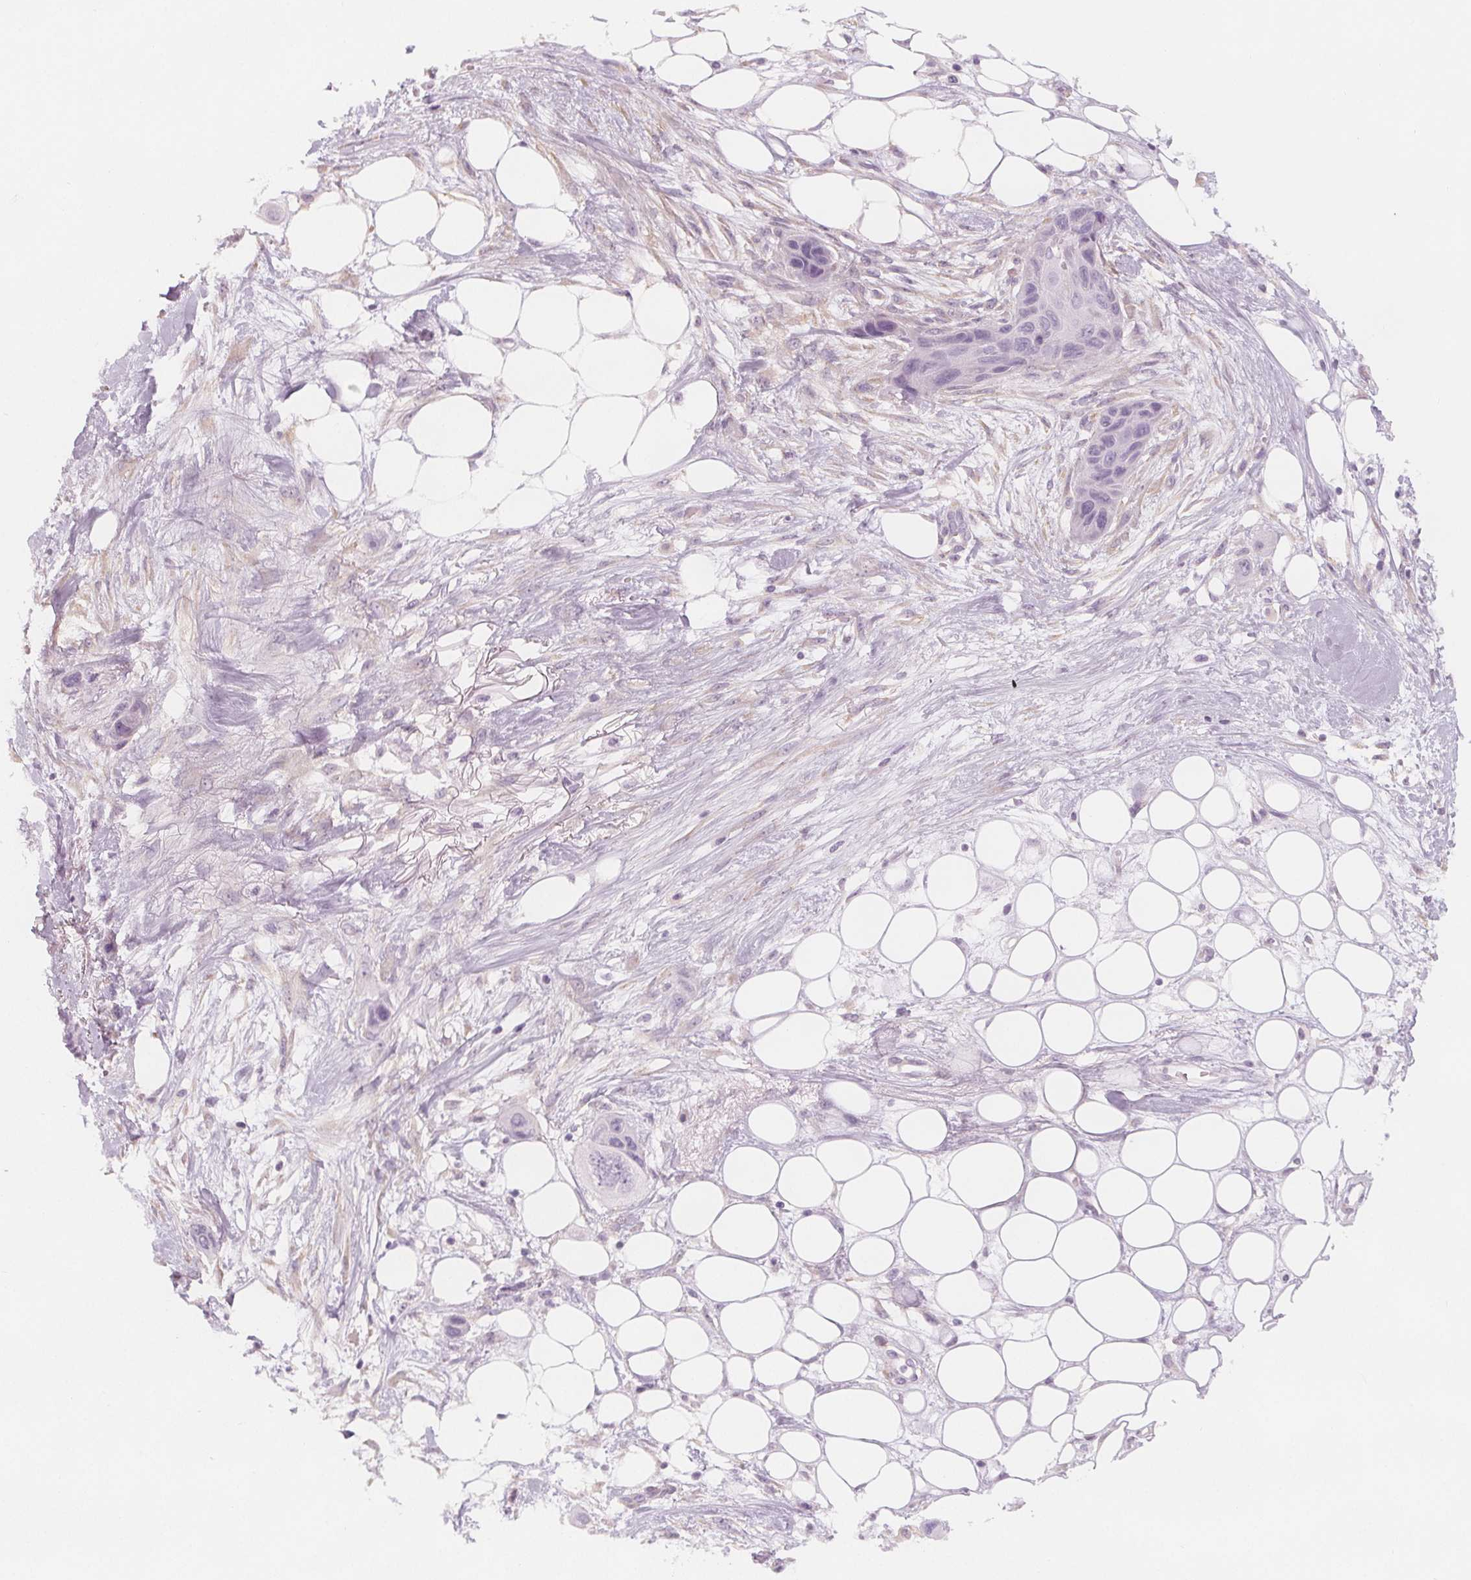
{"staining": {"intensity": "negative", "quantity": "none", "location": "none"}, "tissue": "skin cancer", "cell_type": "Tumor cells", "image_type": "cancer", "snomed": [{"axis": "morphology", "description": "Squamous cell carcinoma, NOS"}, {"axis": "topography", "description": "Skin"}], "caption": "High magnification brightfield microscopy of squamous cell carcinoma (skin) stained with DAB (3,3'-diaminobenzidine) (brown) and counterstained with hematoxylin (blue): tumor cells show no significant positivity.", "gene": "MAP1A", "patient": {"sex": "male", "age": 79}}